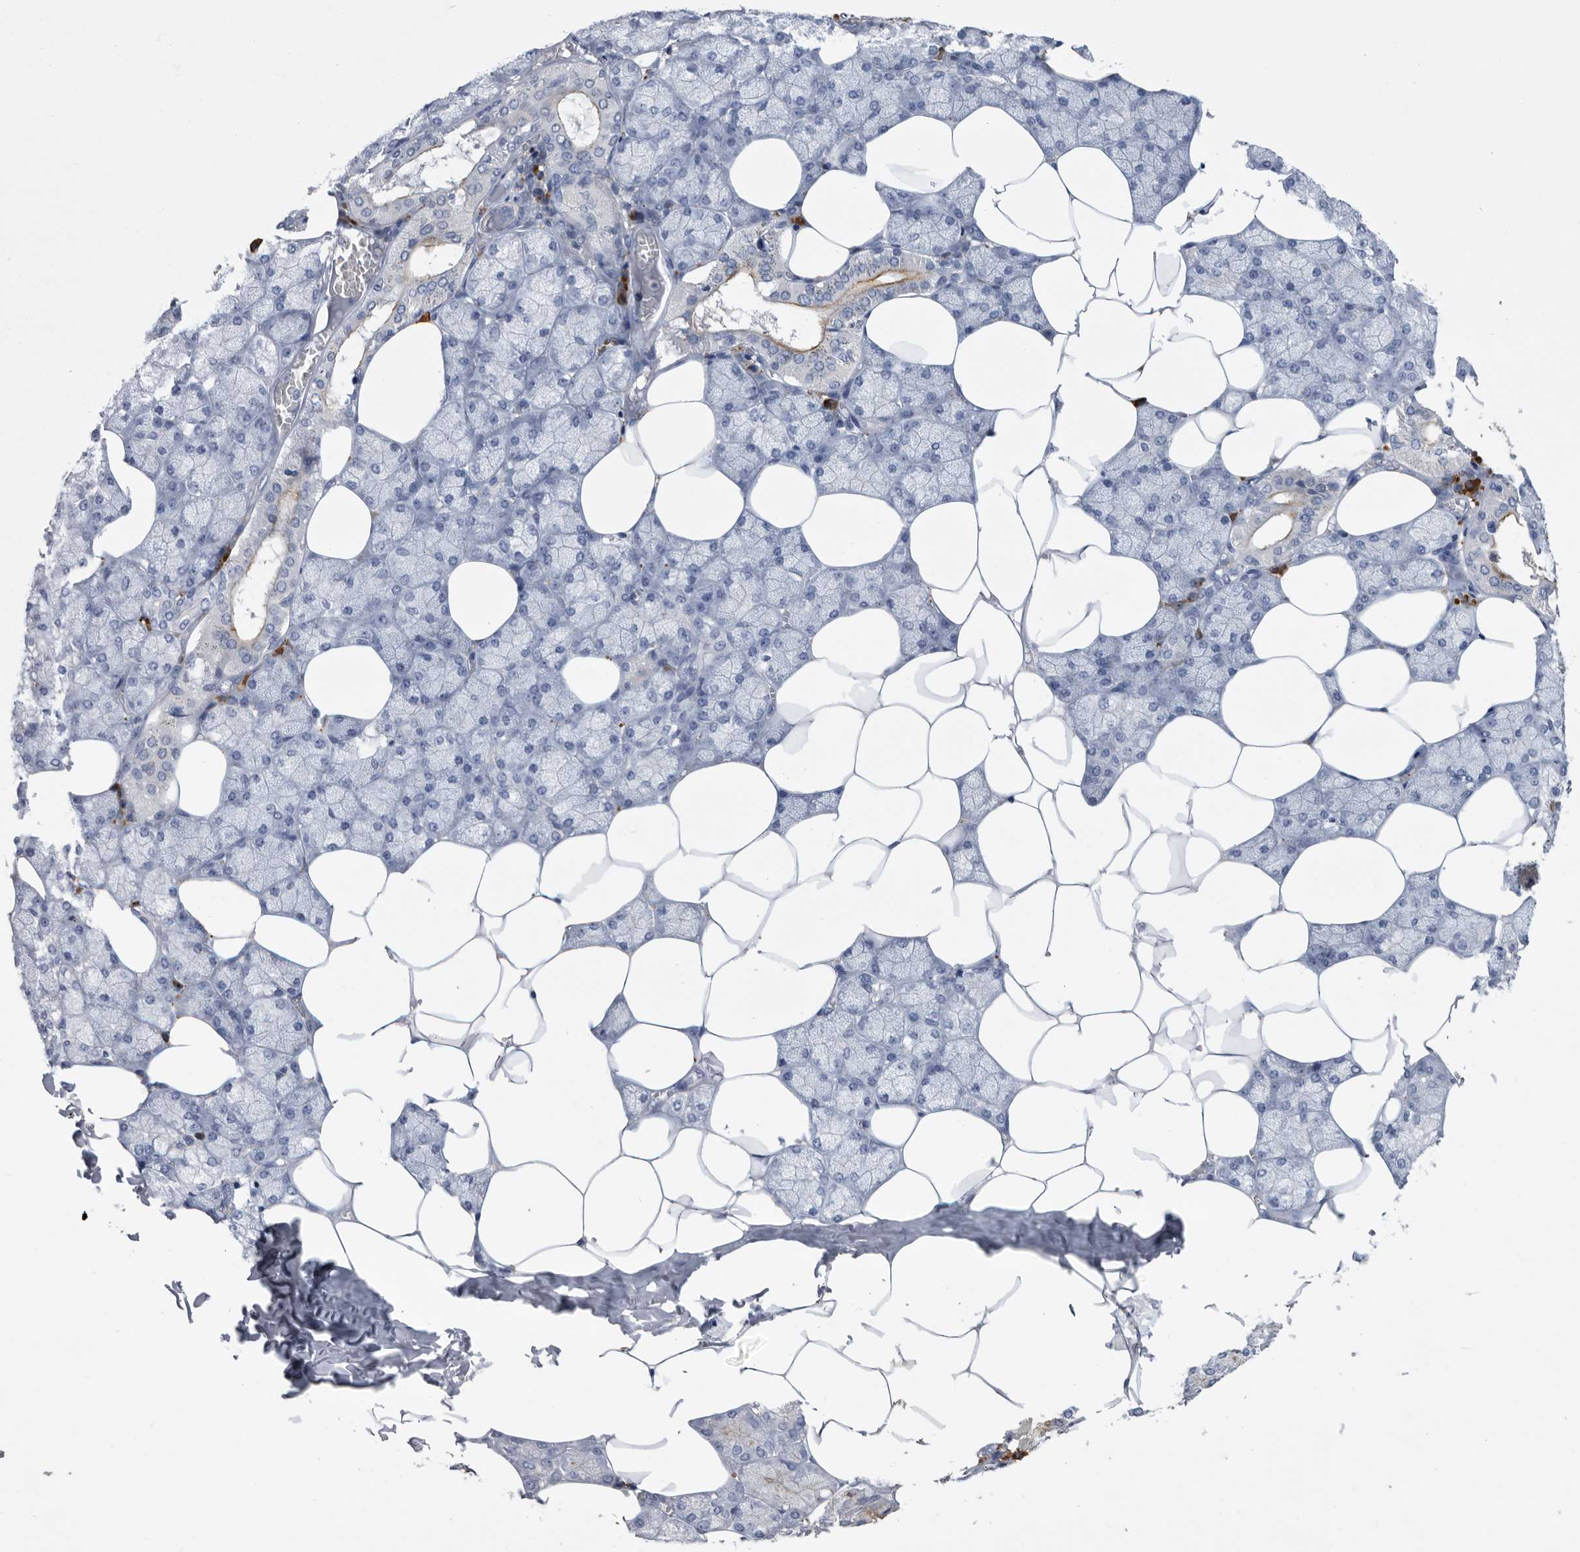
{"staining": {"intensity": "negative", "quantity": "none", "location": "none"}, "tissue": "salivary gland", "cell_type": "Glandular cells", "image_type": "normal", "snomed": [{"axis": "morphology", "description": "Normal tissue, NOS"}, {"axis": "topography", "description": "Salivary gland"}], "caption": "The histopathology image exhibits no significant positivity in glandular cells of salivary gland. (DAB (3,3'-diaminobenzidine) IHC with hematoxylin counter stain).", "gene": "BTBD6", "patient": {"sex": "male", "age": 62}}